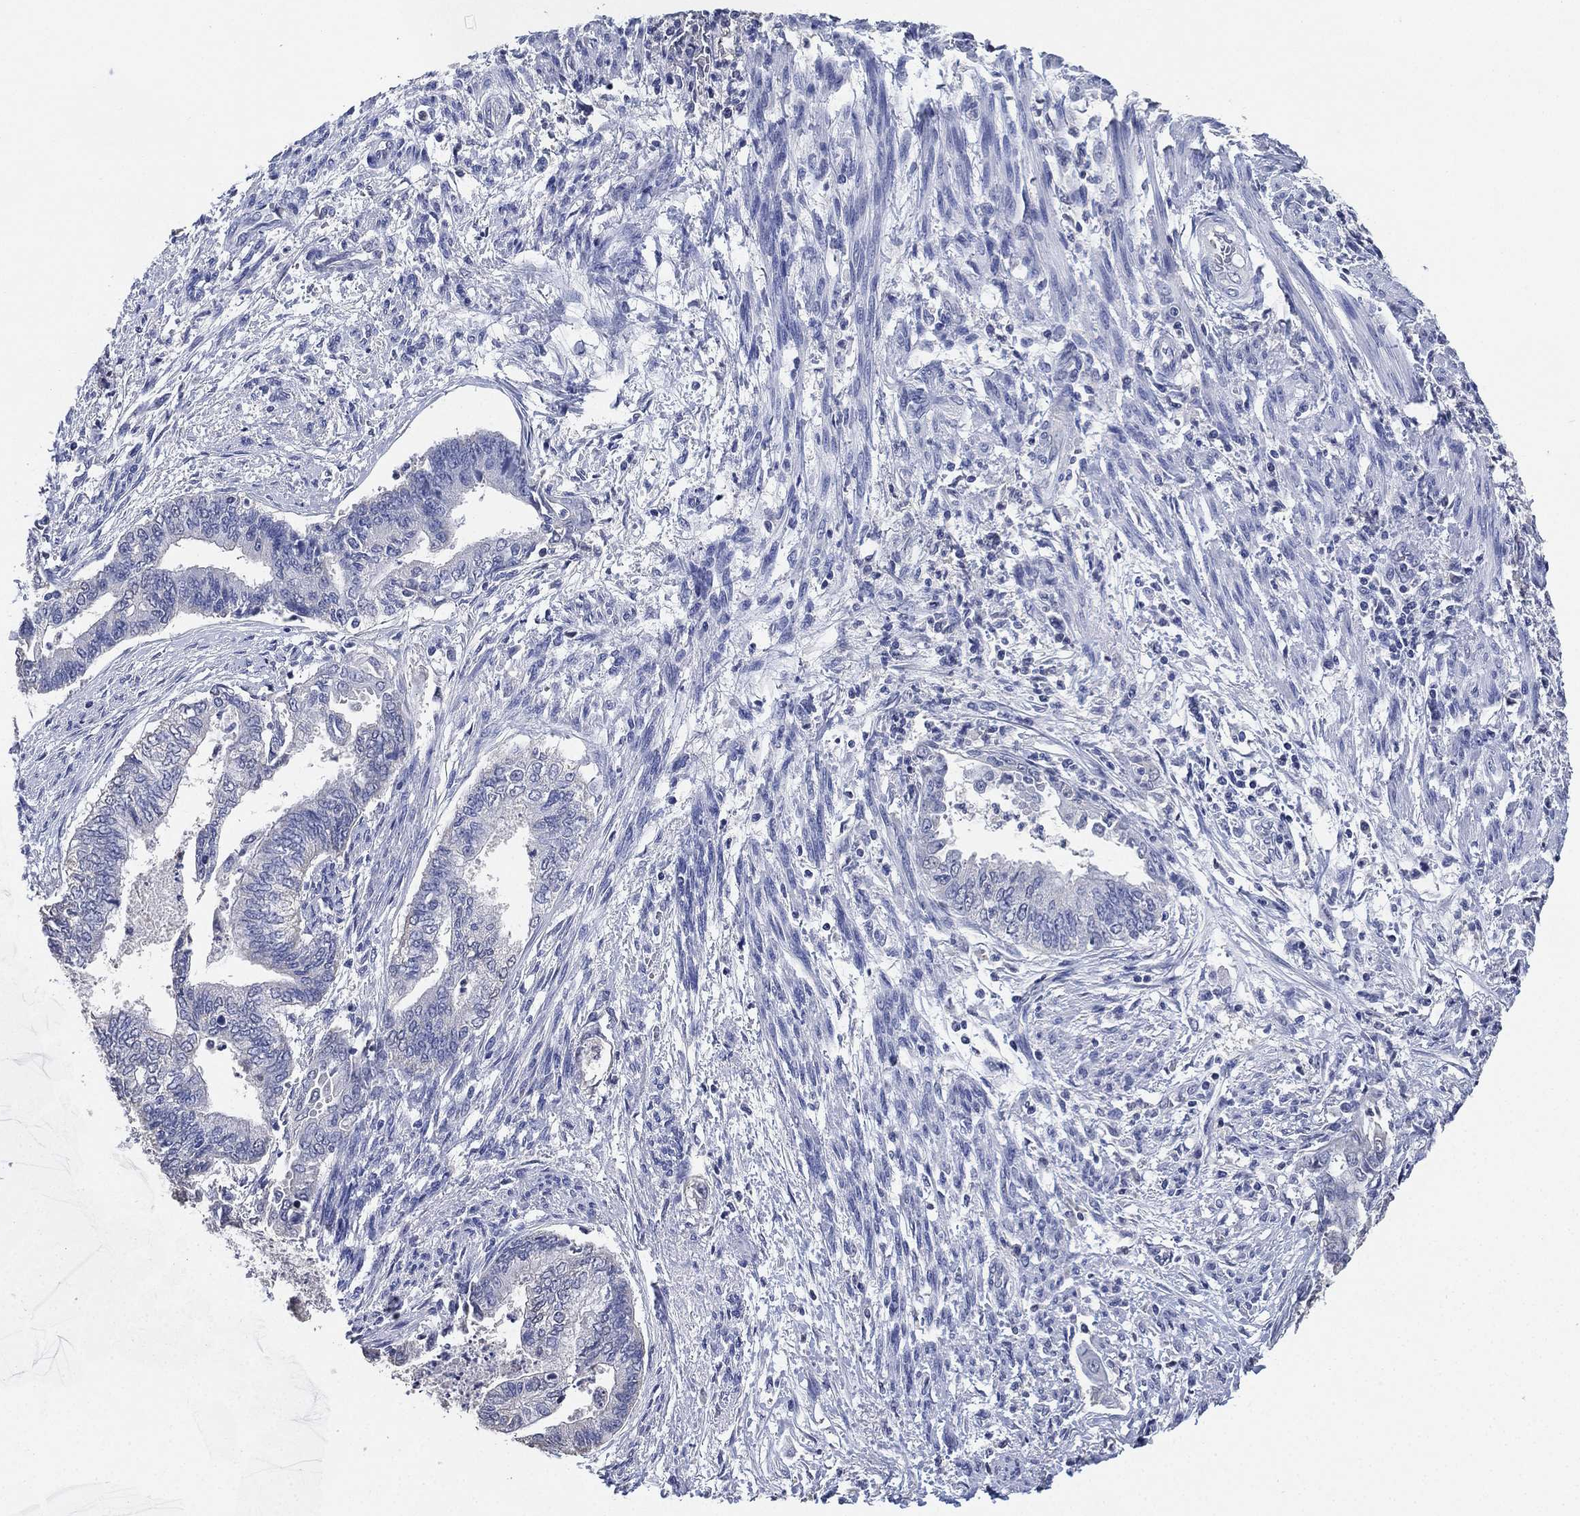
{"staining": {"intensity": "negative", "quantity": "none", "location": "none"}, "tissue": "endometrial cancer", "cell_type": "Tumor cells", "image_type": "cancer", "snomed": [{"axis": "morphology", "description": "Adenocarcinoma, NOS"}, {"axis": "topography", "description": "Endometrium"}], "caption": "Immunohistochemical staining of human endometrial cancer (adenocarcinoma) displays no significant staining in tumor cells.", "gene": "IYD", "patient": {"sex": "female", "age": 65}}